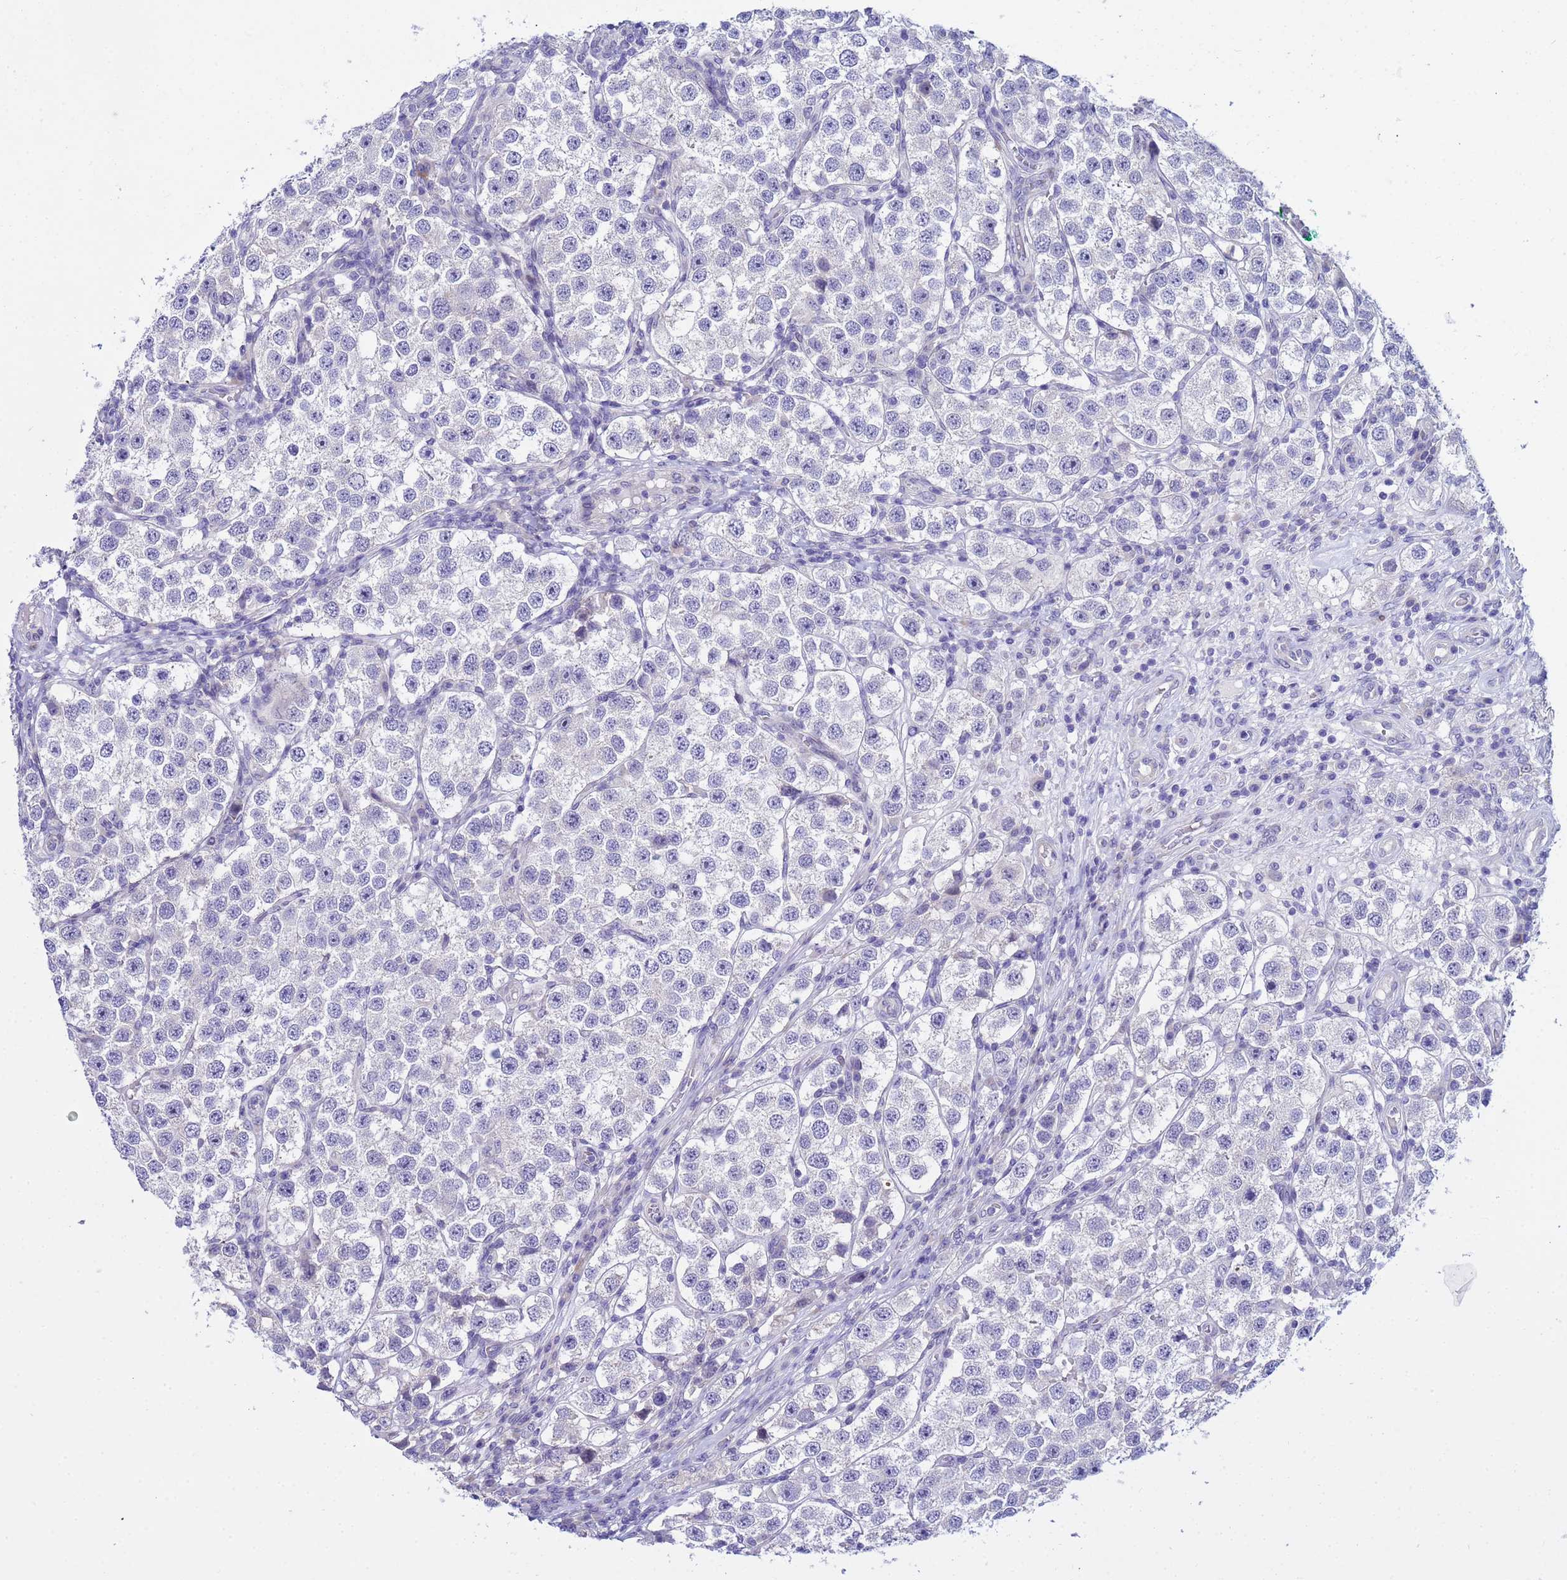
{"staining": {"intensity": "negative", "quantity": "none", "location": "none"}, "tissue": "testis cancer", "cell_type": "Tumor cells", "image_type": "cancer", "snomed": [{"axis": "morphology", "description": "Seminoma, NOS"}, {"axis": "topography", "description": "Testis"}], "caption": "DAB (3,3'-diaminobenzidine) immunohistochemical staining of testis seminoma displays no significant expression in tumor cells.", "gene": "IGSF11", "patient": {"sex": "male", "age": 37}}